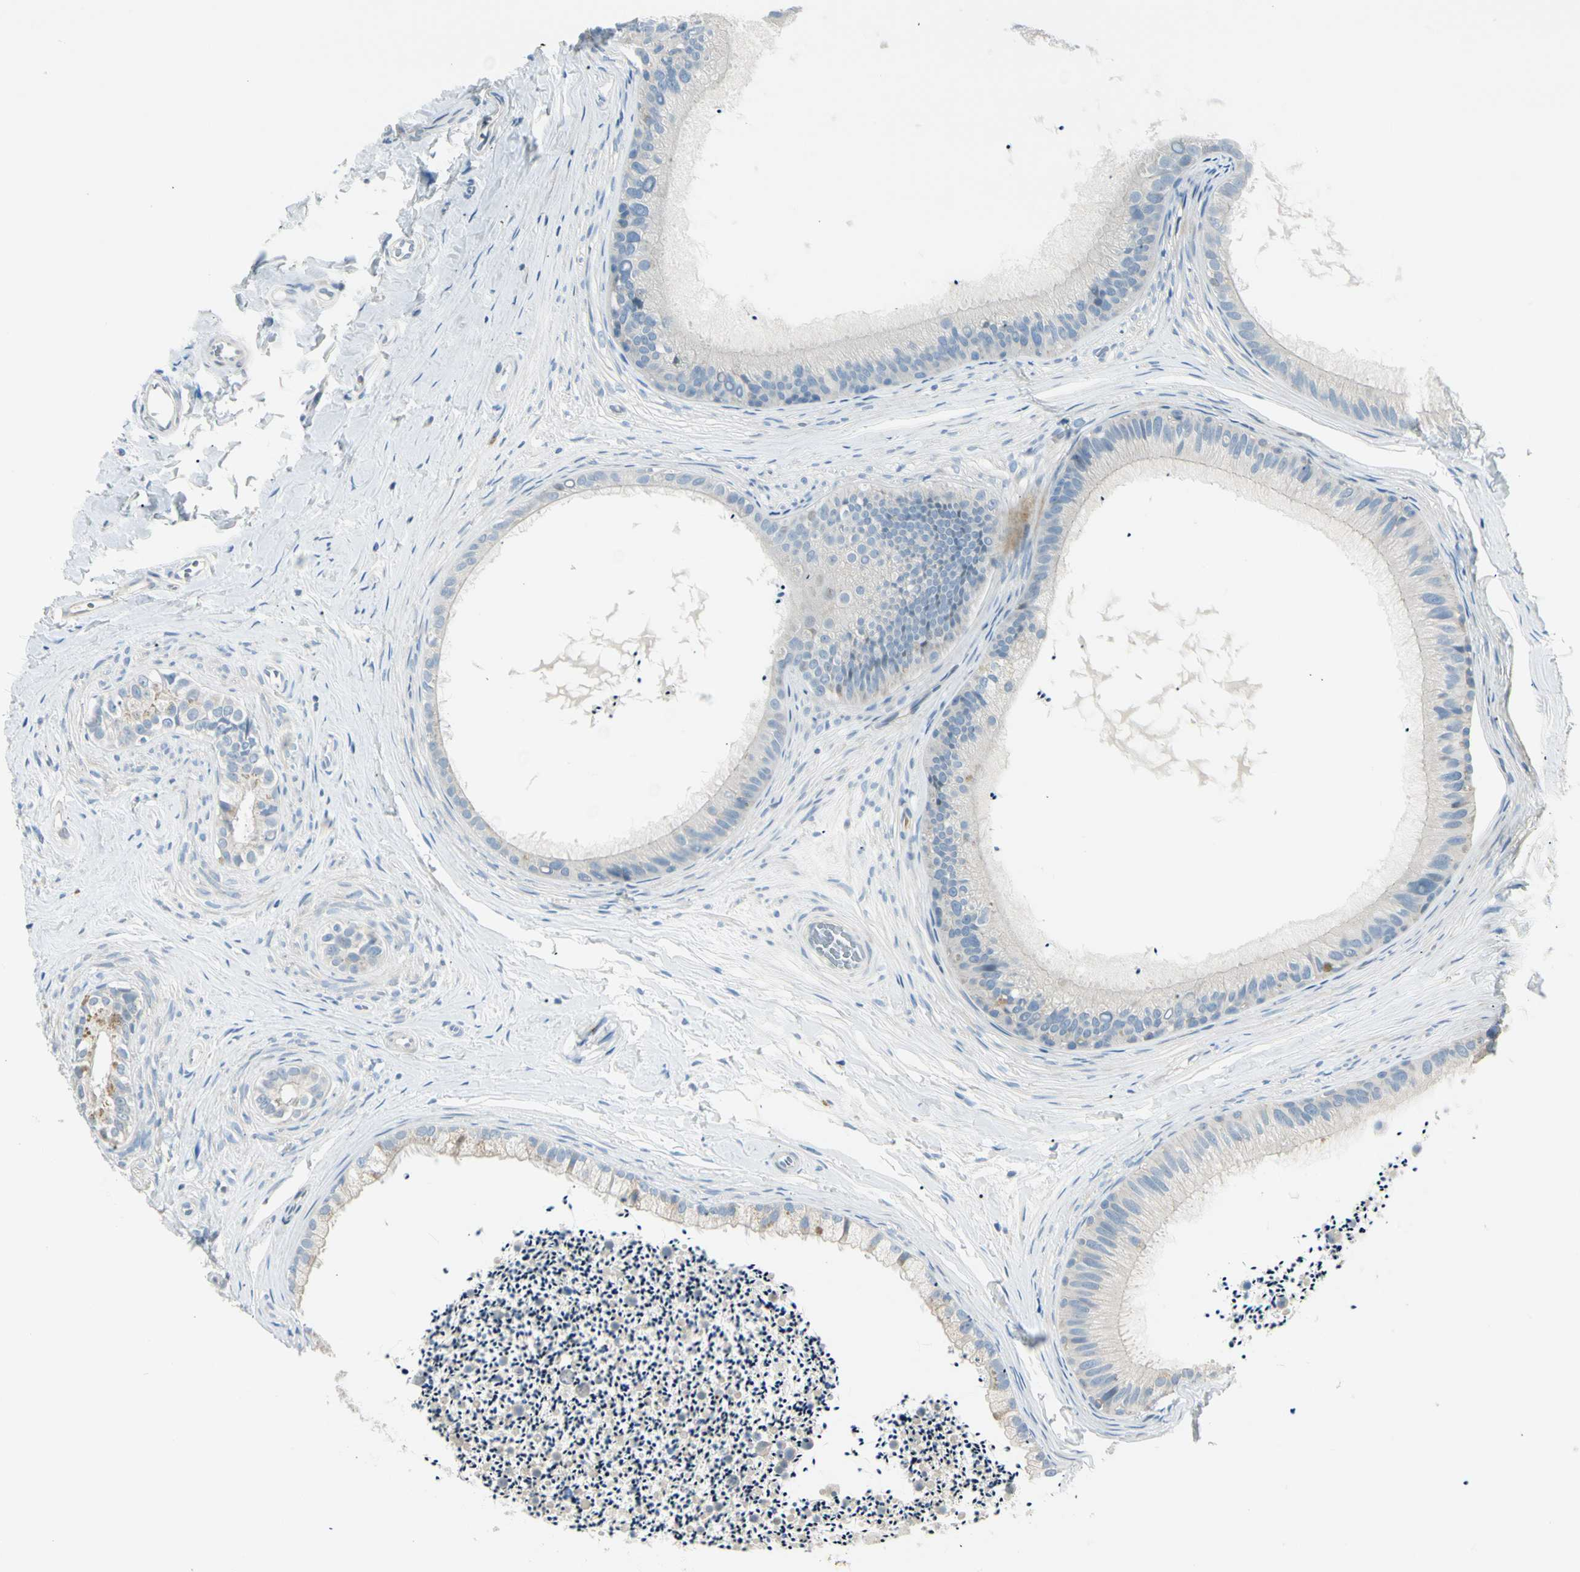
{"staining": {"intensity": "moderate", "quantity": "25%-75%", "location": "cytoplasmic/membranous"}, "tissue": "epididymis", "cell_type": "Glandular cells", "image_type": "normal", "snomed": [{"axis": "morphology", "description": "Normal tissue, NOS"}, {"axis": "topography", "description": "Epididymis"}], "caption": "Protein expression analysis of benign human epididymis reveals moderate cytoplasmic/membranous positivity in about 25%-75% of glandular cells. The staining was performed using DAB, with brown indicating positive protein expression. Nuclei are stained blue with hematoxylin.", "gene": "ADGRA3", "patient": {"sex": "male", "age": 56}}